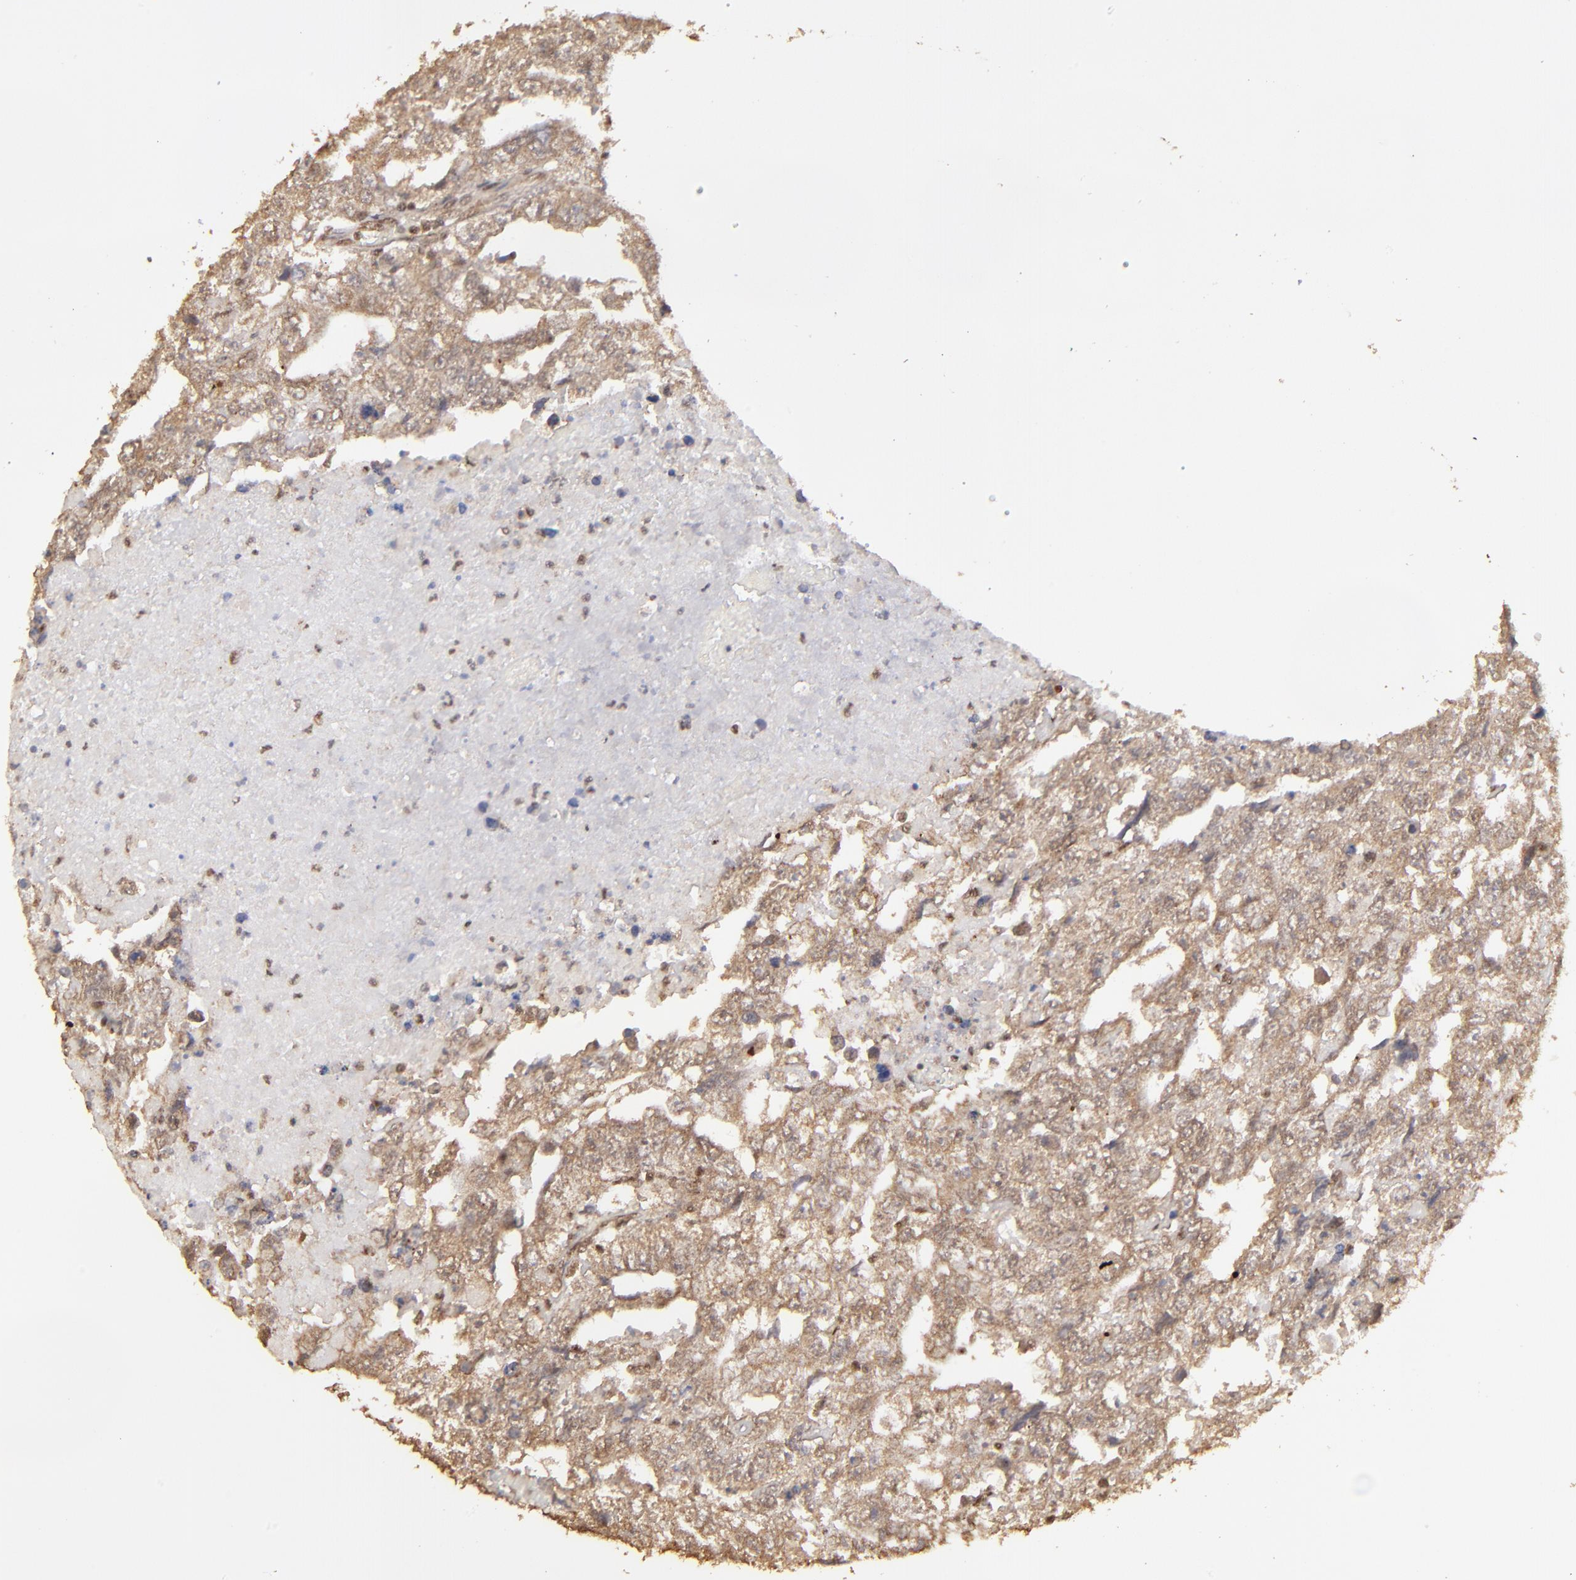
{"staining": {"intensity": "weak", "quantity": ">75%", "location": "cytoplasmic/membranous"}, "tissue": "testis cancer", "cell_type": "Tumor cells", "image_type": "cancer", "snomed": [{"axis": "morphology", "description": "Carcinoma, Embryonal, NOS"}, {"axis": "topography", "description": "Testis"}], "caption": "Testis cancer stained with a brown dye exhibits weak cytoplasmic/membranous positive positivity in approximately >75% of tumor cells.", "gene": "ARNT", "patient": {"sex": "male", "age": 36}}